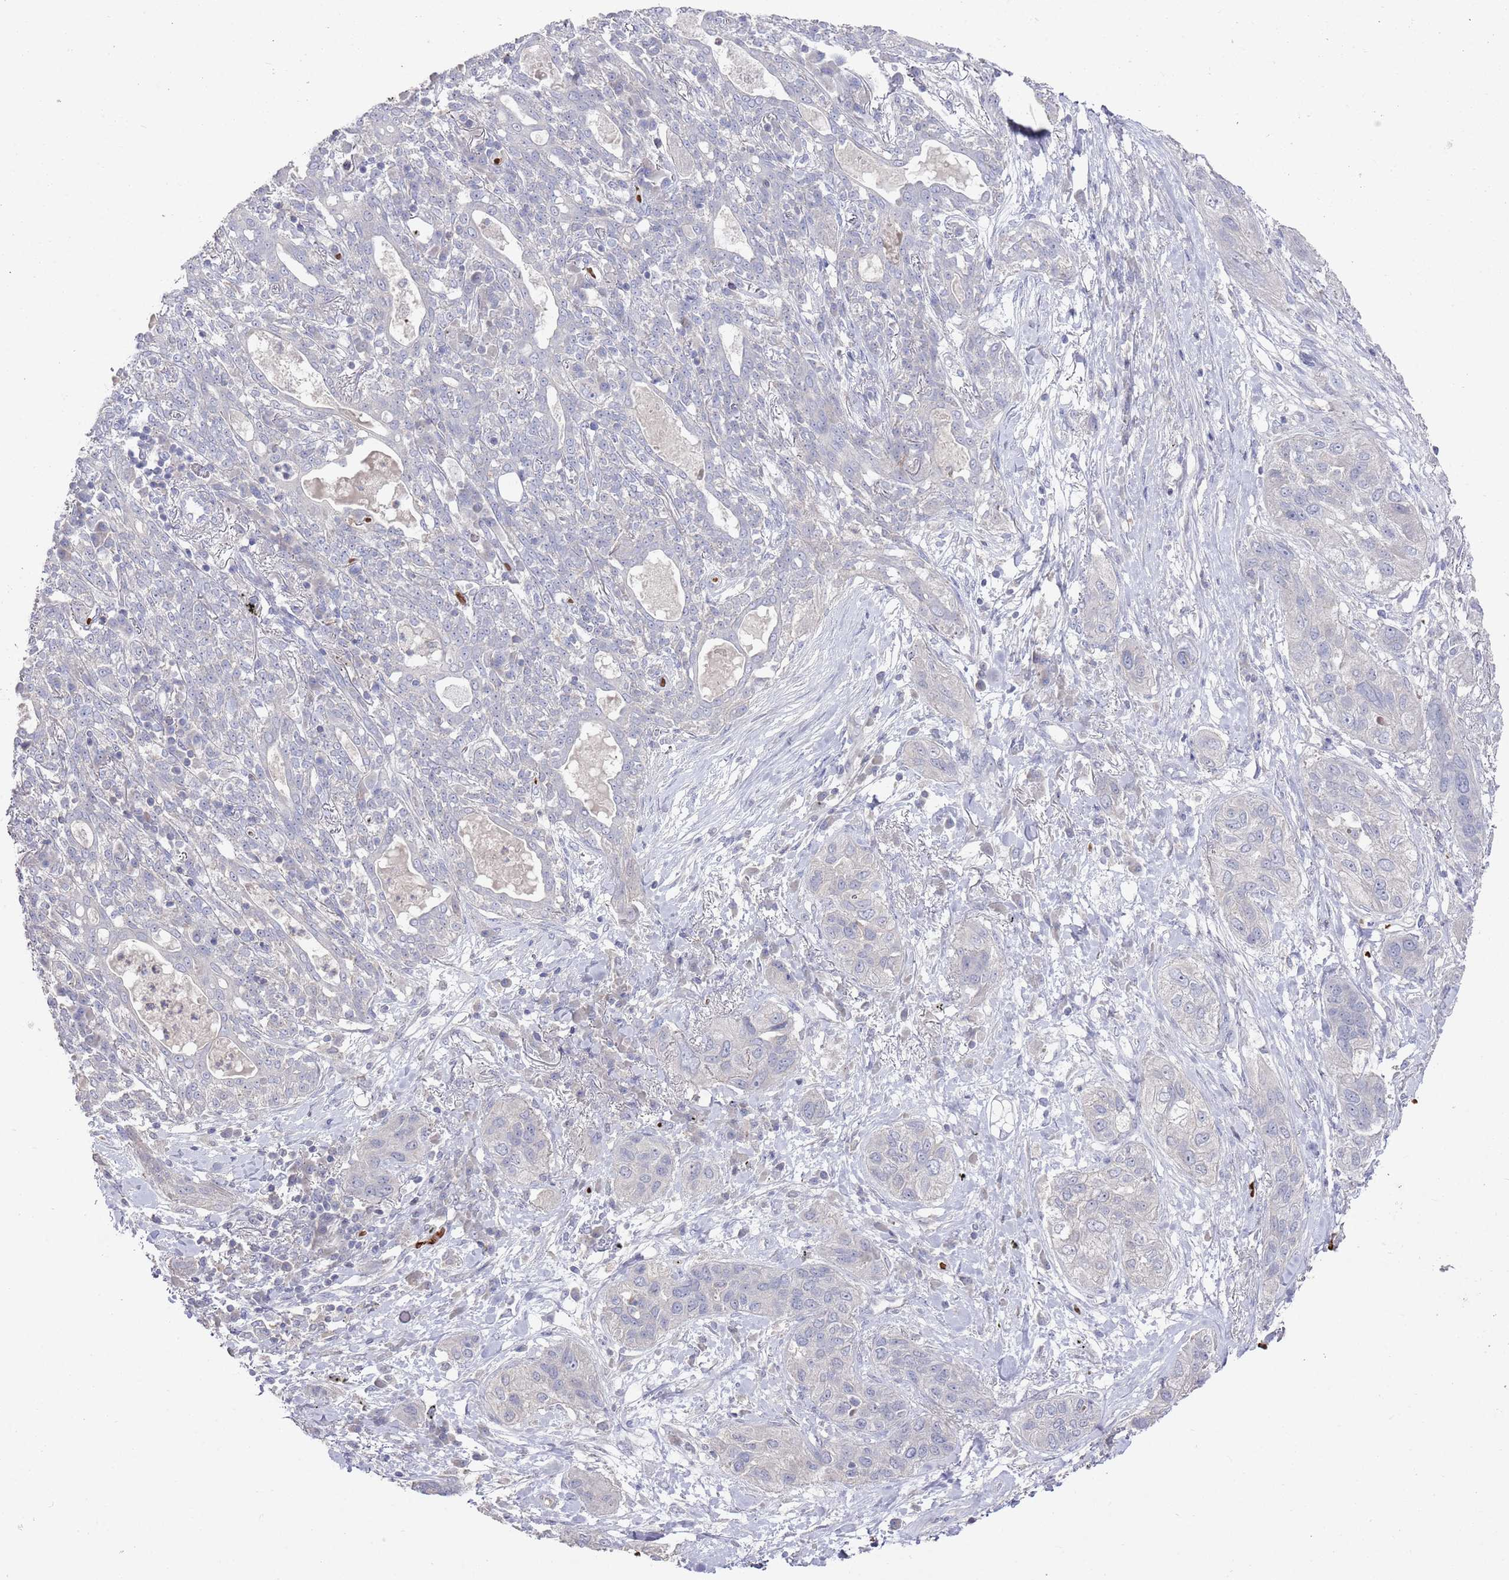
{"staining": {"intensity": "negative", "quantity": "none", "location": "none"}, "tissue": "lung cancer", "cell_type": "Tumor cells", "image_type": "cancer", "snomed": [{"axis": "morphology", "description": "Squamous cell carcinoma, NOS"}, {"axis": "topography", "description": "Lung"}], "caption": "Photomicrograph shows no significant protein expression in tumor cells of squamous cell carcinoma (lung). (Brightfield microscopy of DAB (3,3'-diaminobenzidine) immunohistochemistry at high magnification).", "gene": "LACC1", "patient": {"sex": "female", "age": 70}}